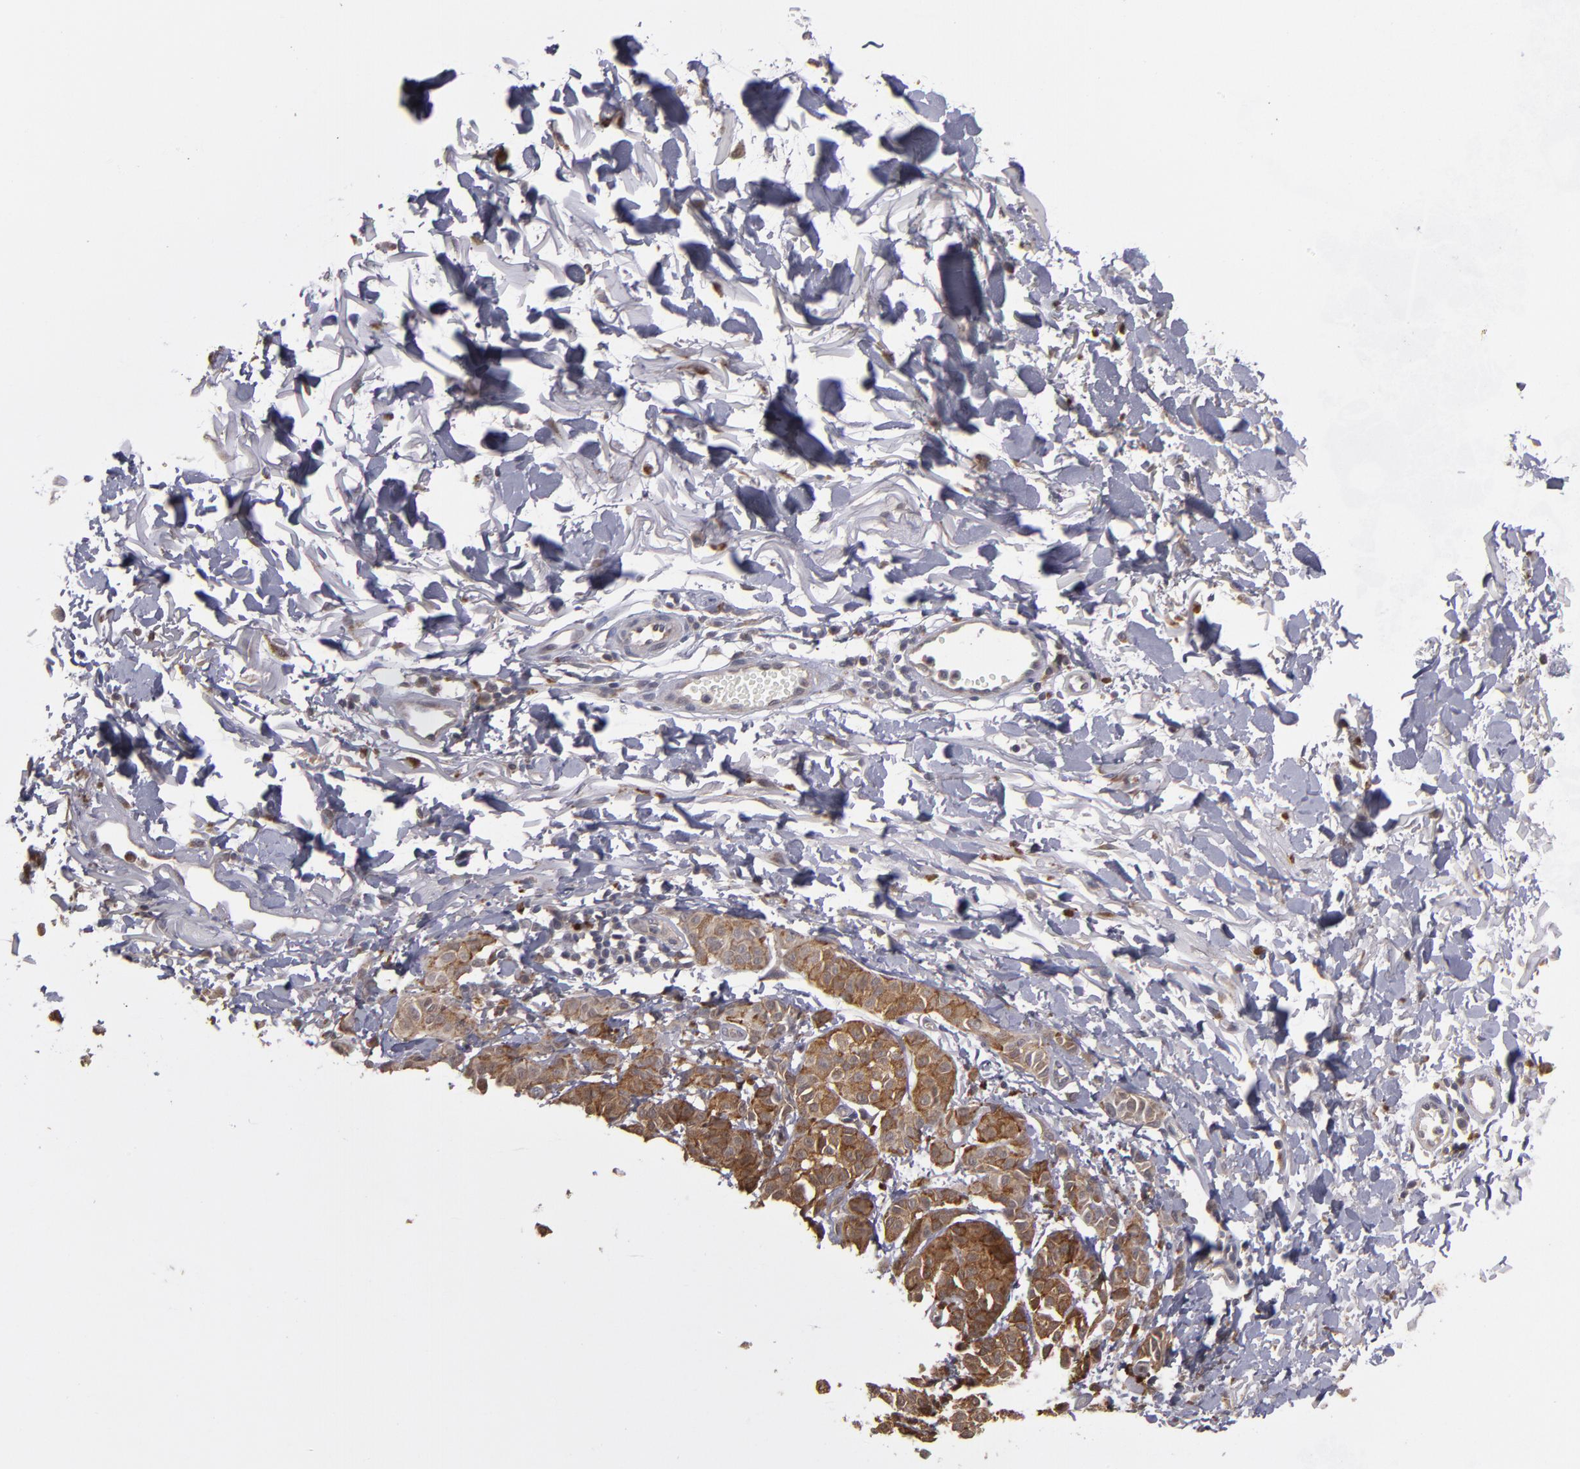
{"staining": {"intensity": "moderate", "quantity": ">75%", "location": "cytoplasmic/membranous"}, "tissue": "melanoma", "cell_type": "Tumor cells", "image_type": "cancer", "snomed": [{"axis": "morphology", "description": "Malignant melanoma, NOS"}, {"axis": "topography", "description": "Skin"}], "caption": "Human melanoma stained for a protein (brown) shows moderate cytoplasmic/membranous positive staining in about >75% of tumor cells.", "gene": "CTSO", "patient": {"sex": "male", "age": 76}}